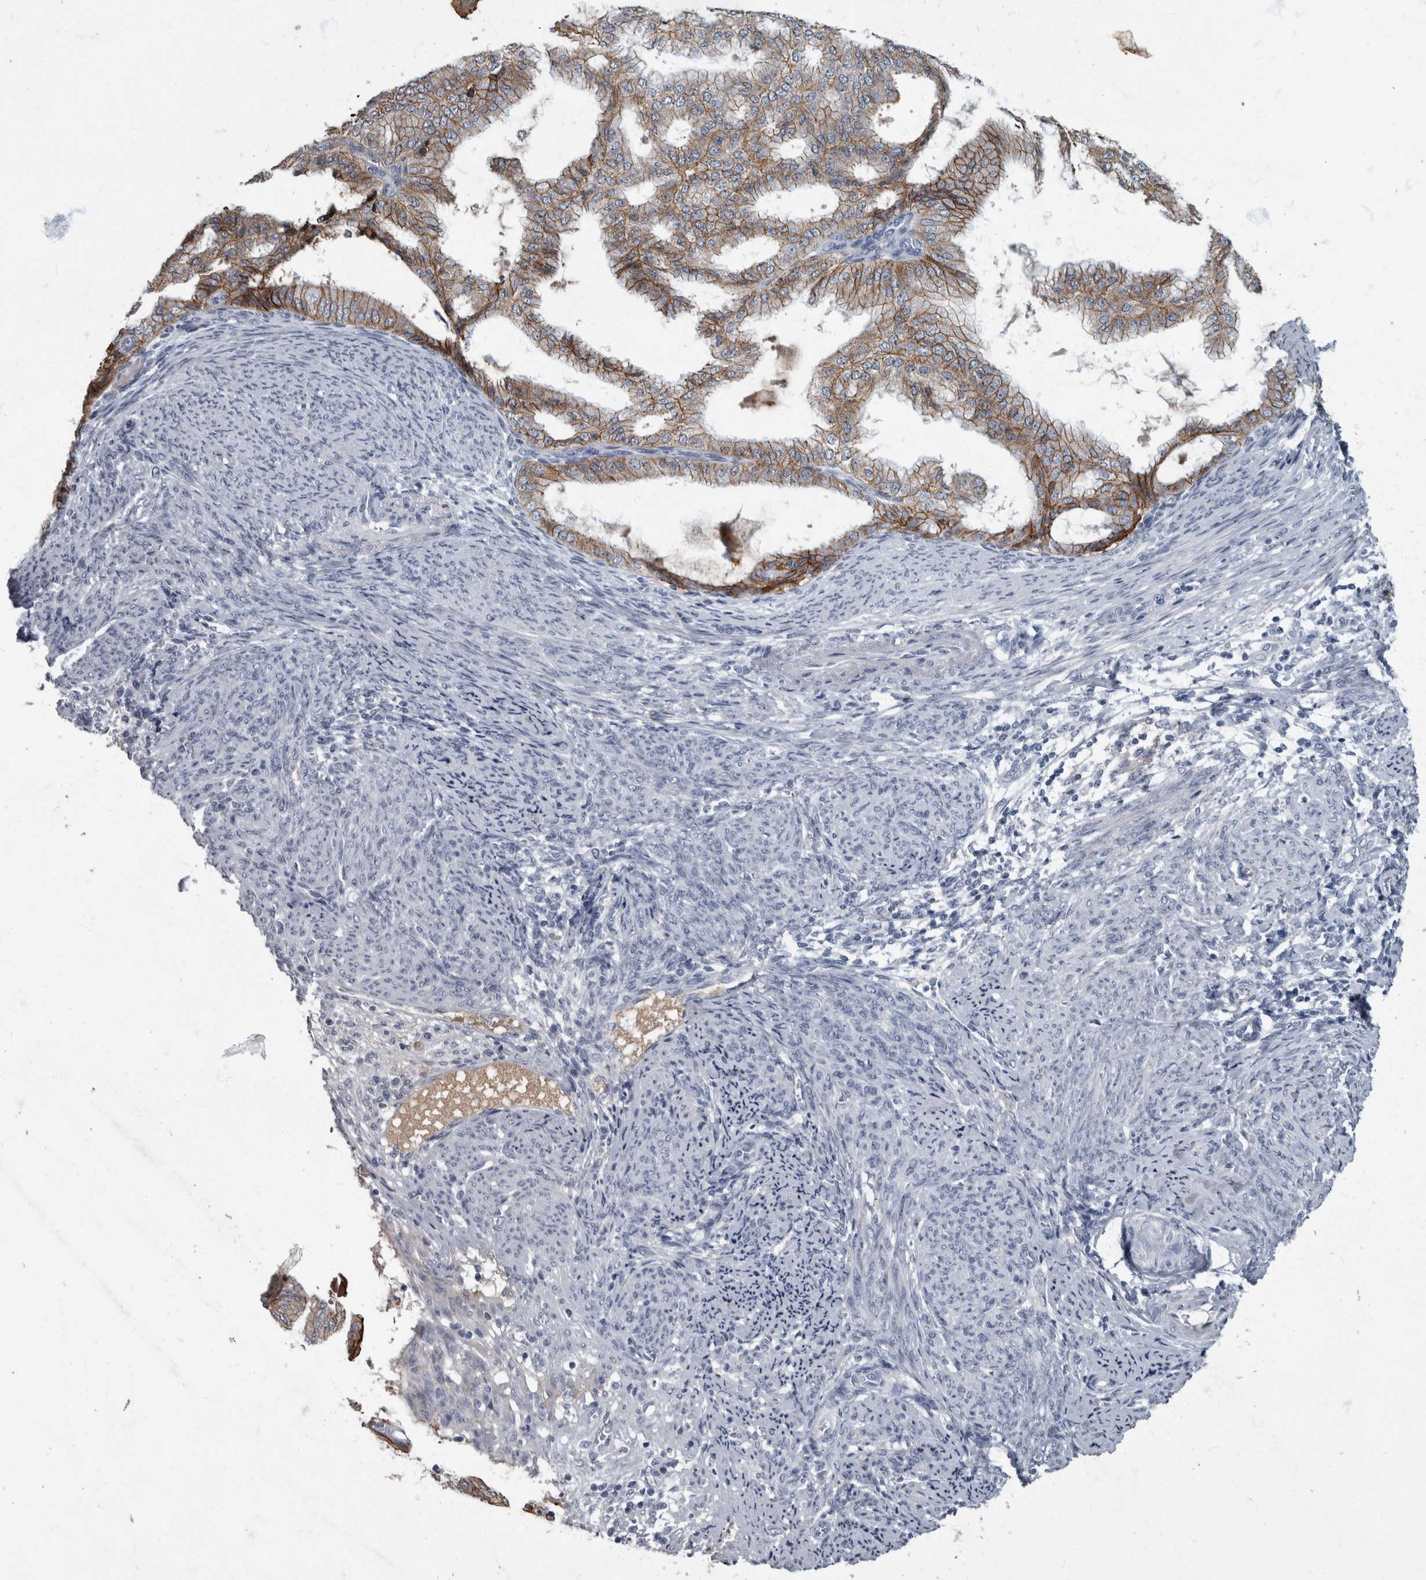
{"staining": {"intensity": "moderate", "quantity": ">75%", "location": "cytoplasmic/membranous"}, "tissue": "endometrial cancer", "cell_type": "Tumor cells", "image_type": "cancer", "snomed": [{"axis": "morphology", "description": "Adenocarcinoma, NOS"}, {"axis": "topography", "description": "Endometrium"}], "caption": "Endometrial cancer stained with a protein marker demonstrates moderate staining in tumor cells.", "gene": "DSG2", "patient": {"sex": "female", "age": 58}}